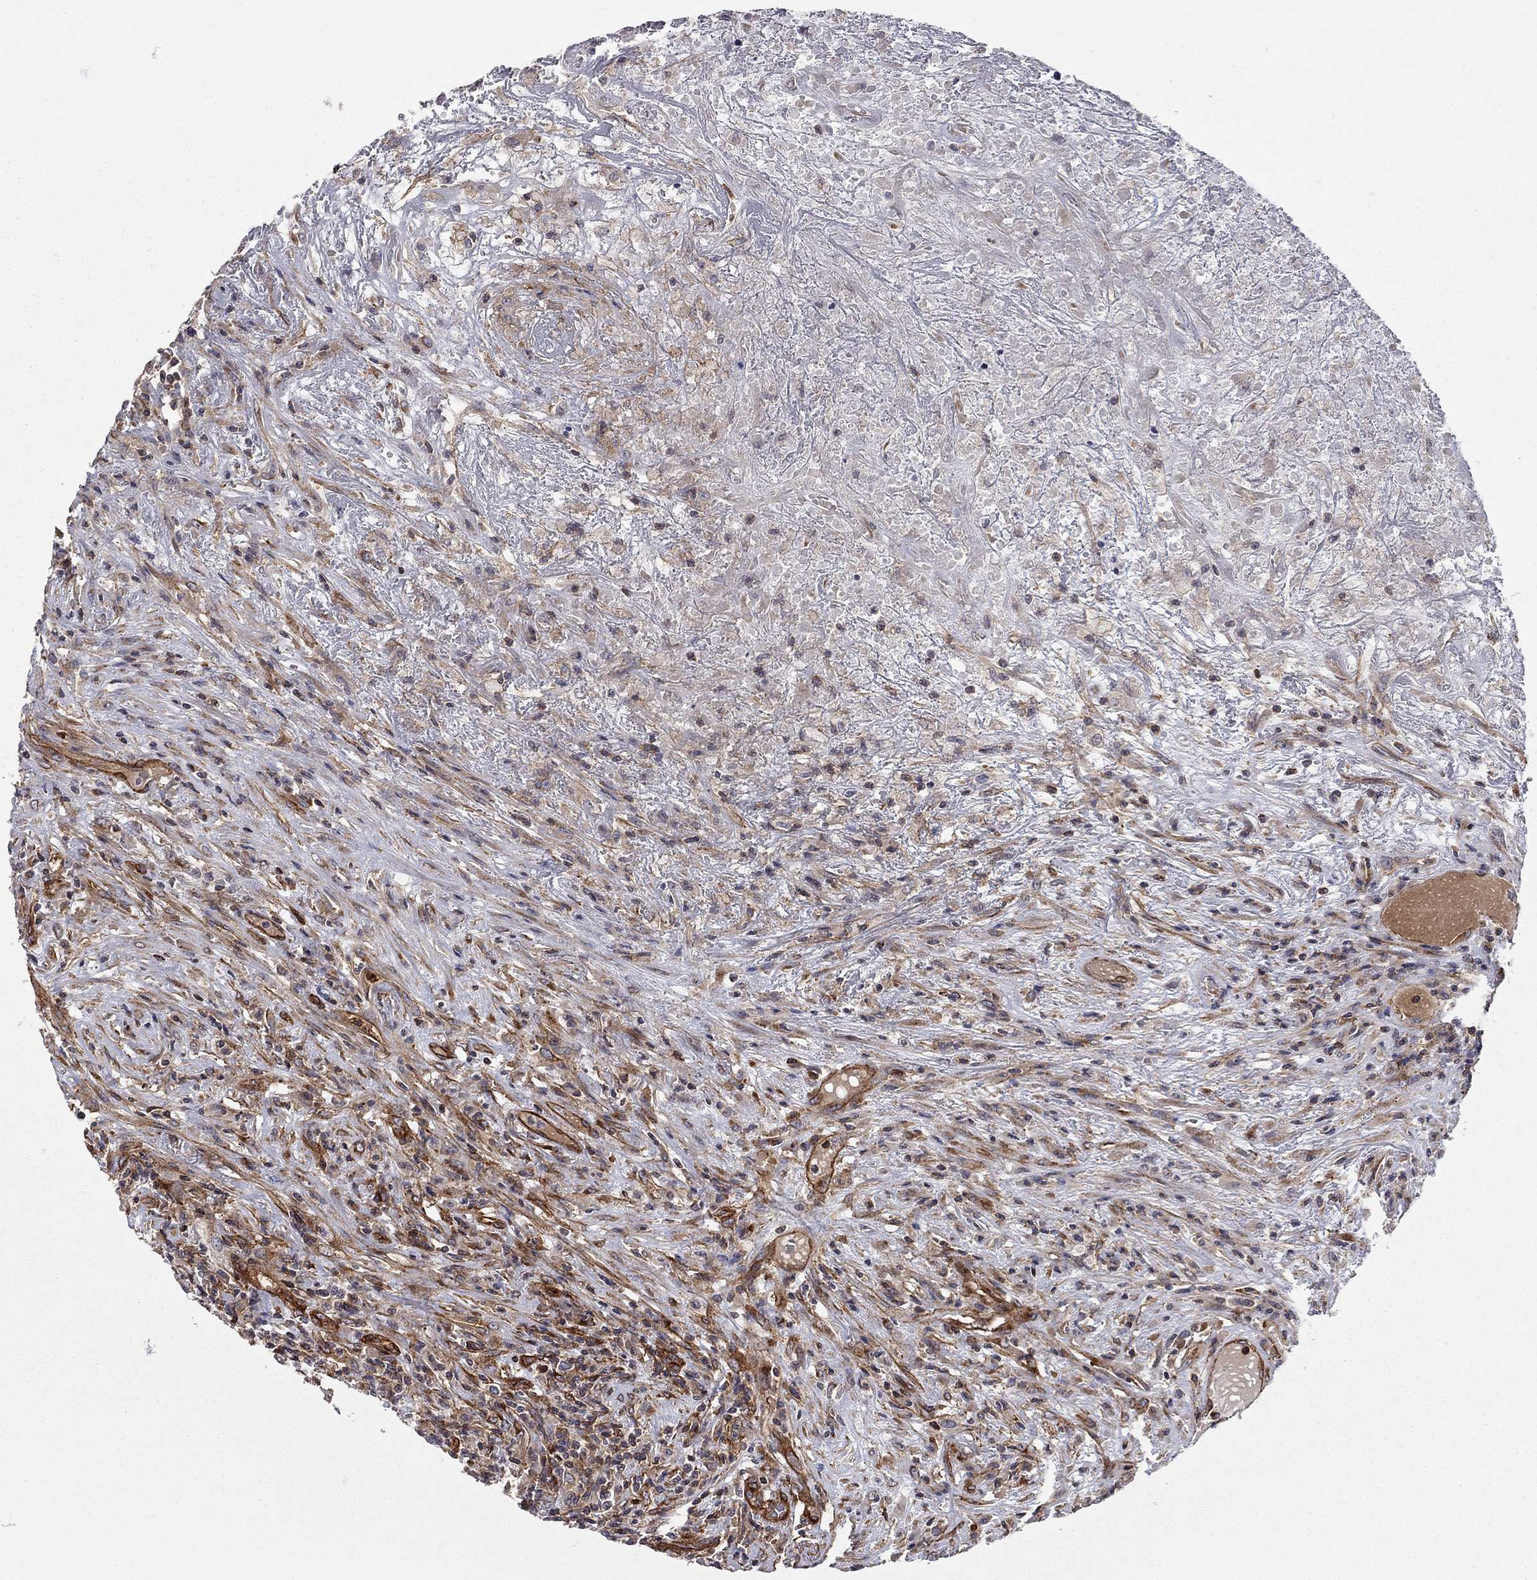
{"staining": {"intensity": "negative", "quantity": "none", "location": "none"}, "tissue": "lymphoma", "cell_type": "Tumor cells", "image_type": "cancer", "snomed": [{"axis": "morphology", "description": "Malignant lymphoma, non-Hodgkin's type, High grade"}, {"axis": "topography", "description": "Lung"}], "caption": "This photomicrograph is of high-grade malignant lymphoma, non-Hodgkin's type stained with immunohistochemistry (IHC) to label a protein in brown with the nuclei are counter-stained blue. There is no positivity in tumor cells. The staining is performed using DAB brown chromogen with nuclei counter-stained in using hematoxylin.", "gene": "RASEF", "patient": {"sex": "male", "age": 79}}